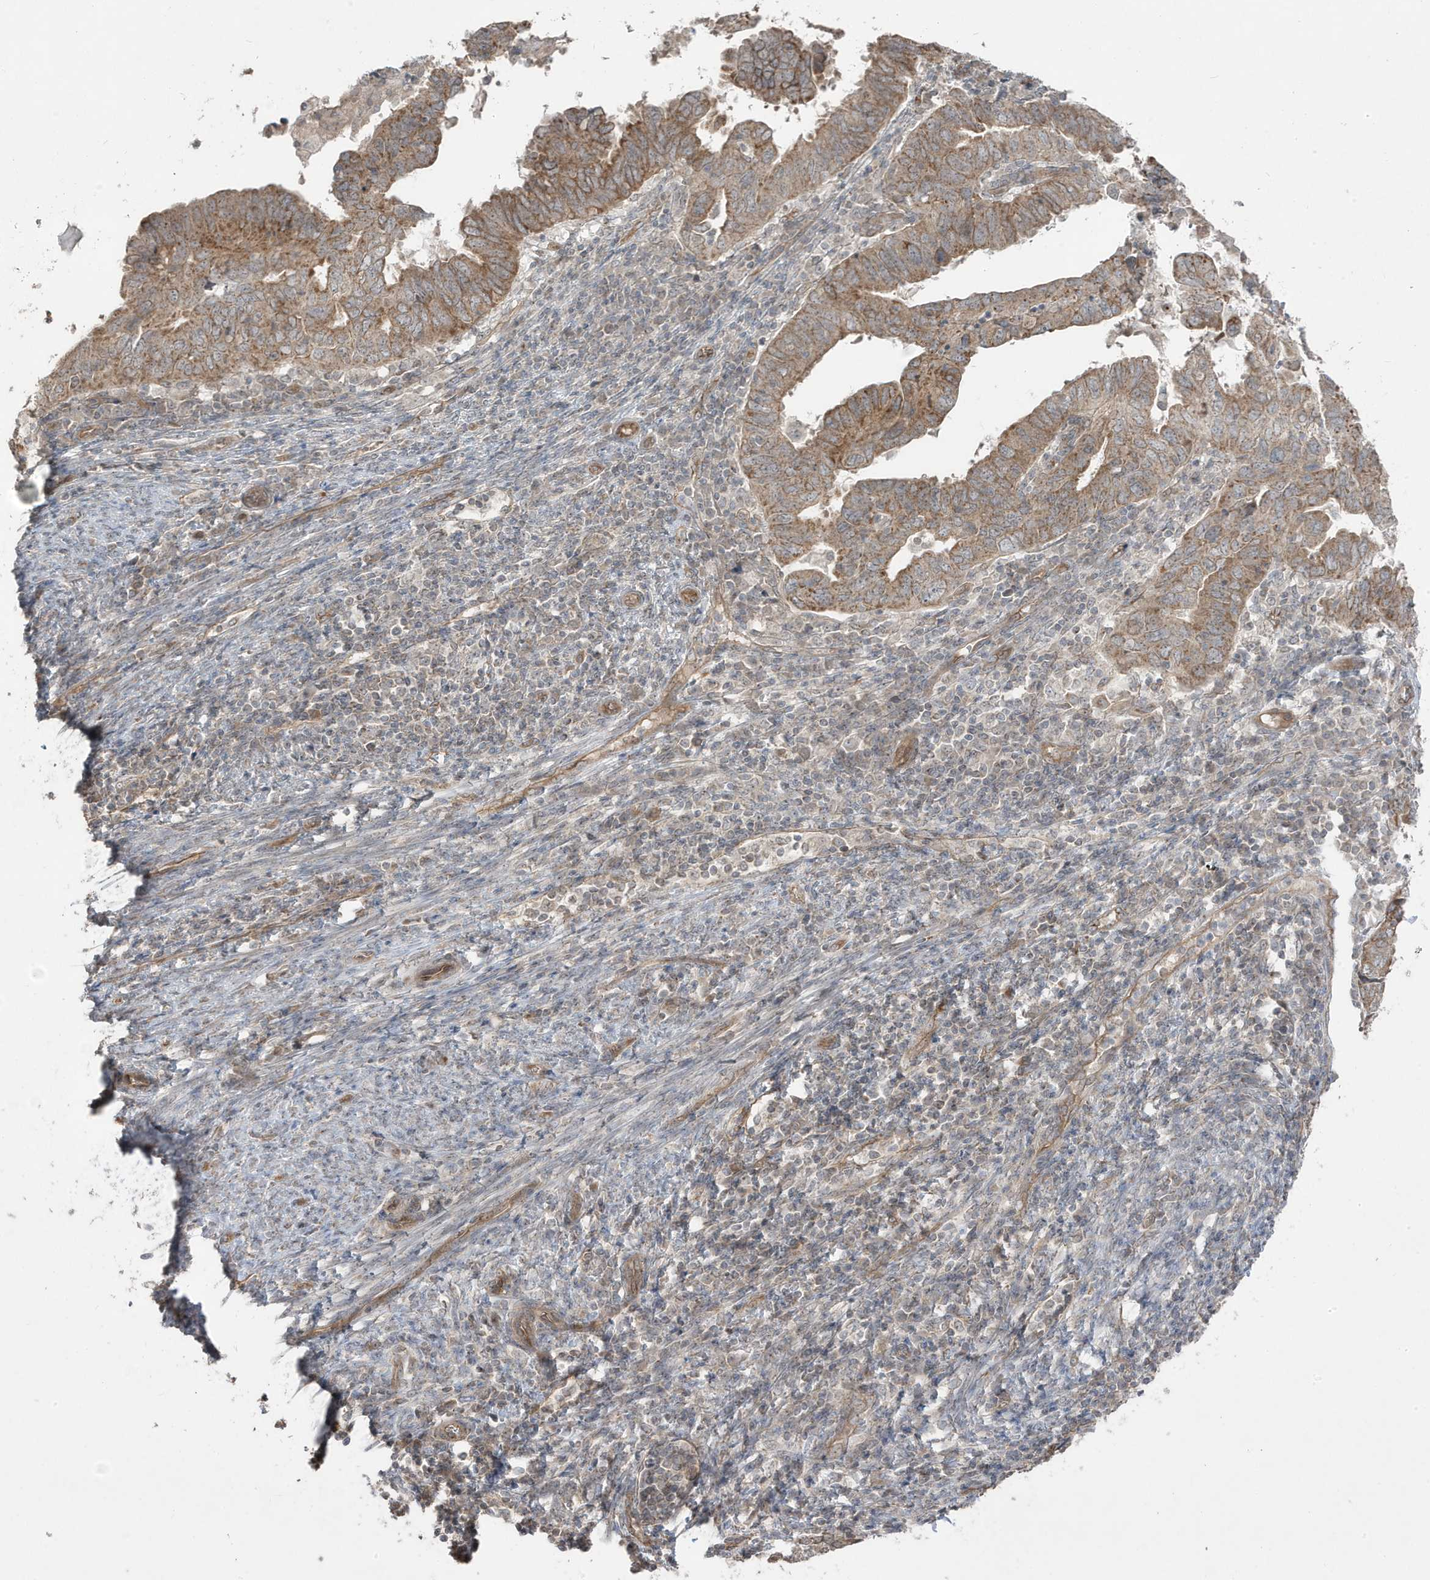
{"staining": {"intensity": "moderate", "quantity": ">75%", "location": "cytoplasmic/membranous"}, "tissue": "endometrial cancer", "cell_type": "Tumor cells", "image_type": "cancer", "snomed": [{"axis": "morphology", "description": "Adenocarcinoma, NOS"}, {"axis": "topography", "description": "Uterus"}], "caption": "A brown stain shows moderate cytoplasmic/membranous staining of a protein in endometrial cancer tumor cells.", "gene": "DNAJC12", "patient": {"sex": "female", "age": 77}}